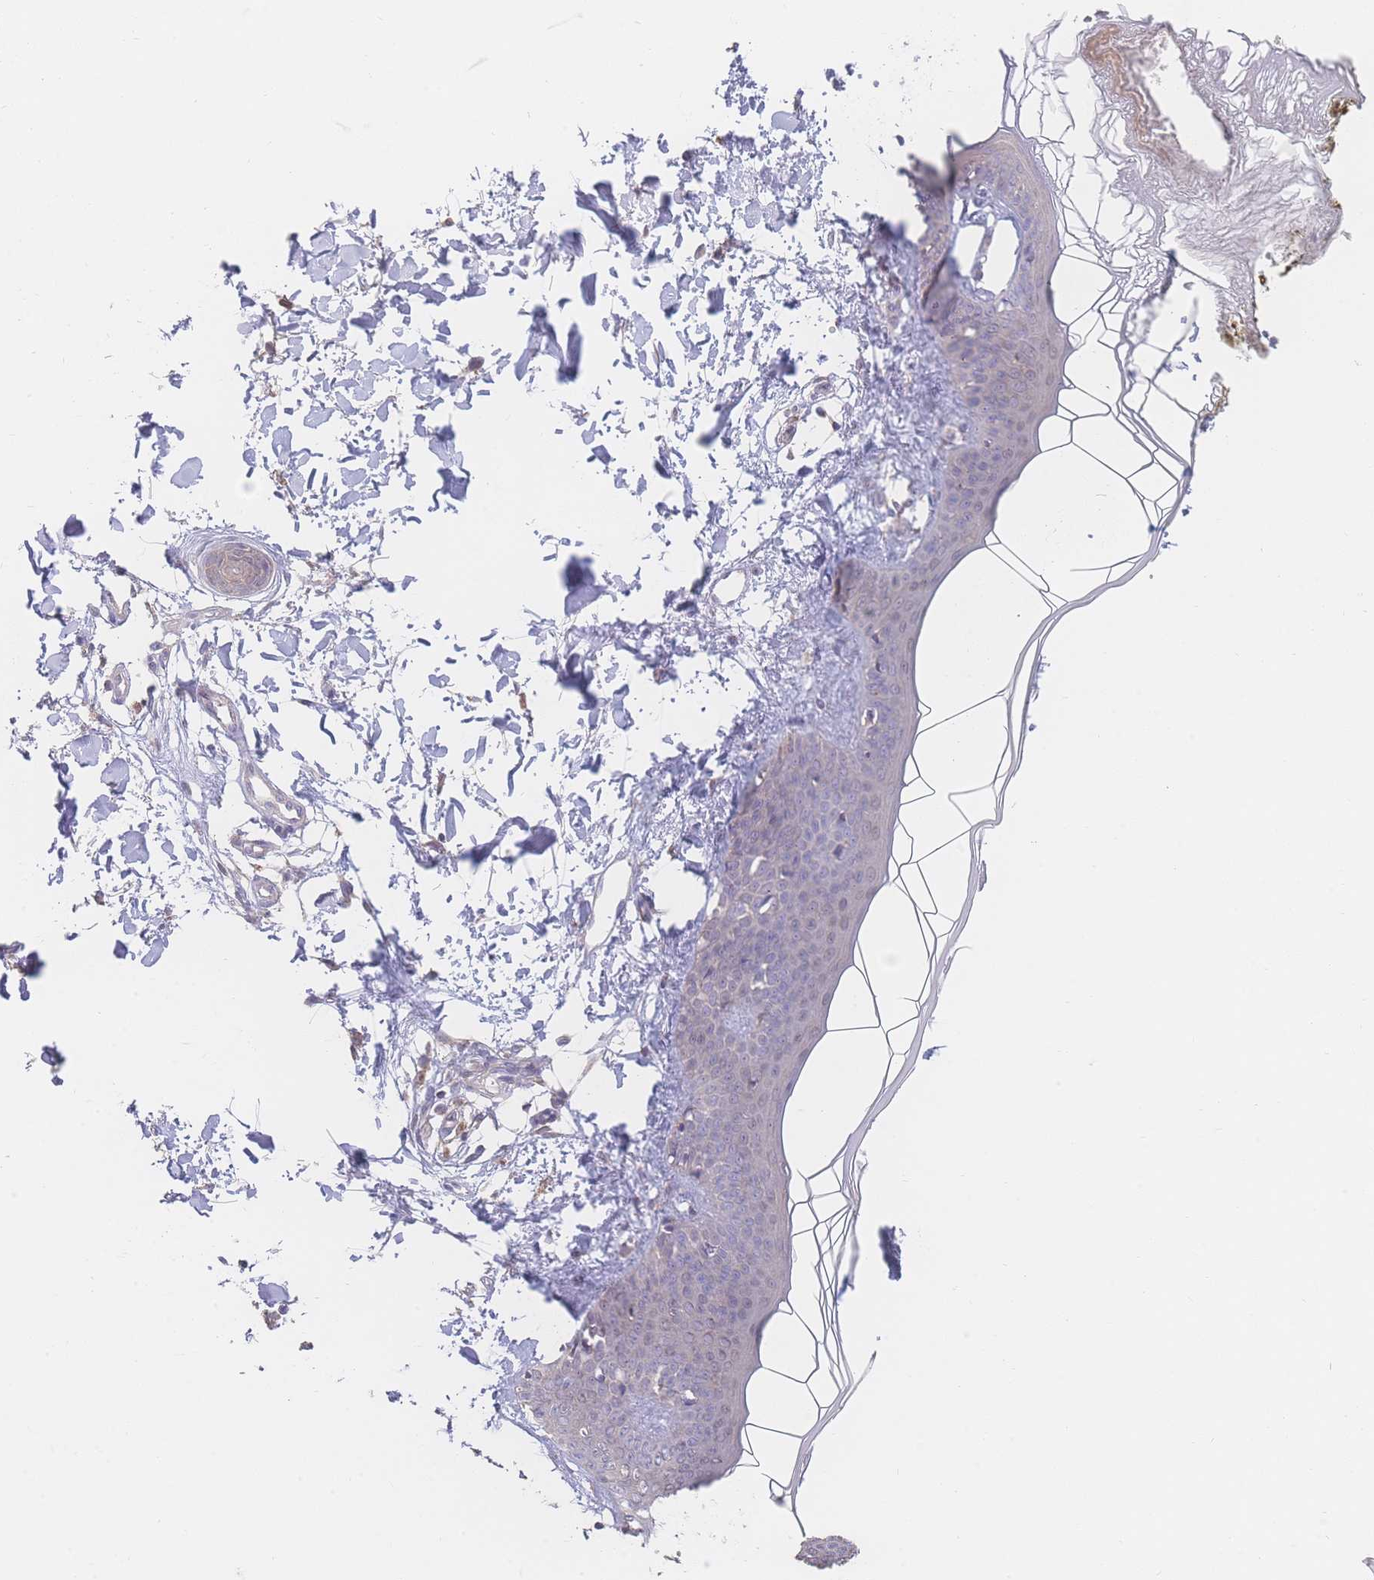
{"staining": {"intensity": "negative", "quantity": "none", "location": "none"}, "tissue": "skin", "cell_type": "Fibroblasts", "image_type": "normal", "snomed": [{"axis": "morphology", "description": "Normal tissue, NOS"}, {"axis": "topography", "description": "Skin"}], "caption": "Immunohistochemistry (IHC) photomicrograph of benign skin: skin stained with DAB exhibits no significant protein expression in fibroblasts. (IHC, brightfield microscopy, high magnification).", "gene": "GIPR", "patient": {"sex": "female", "age": 34}}